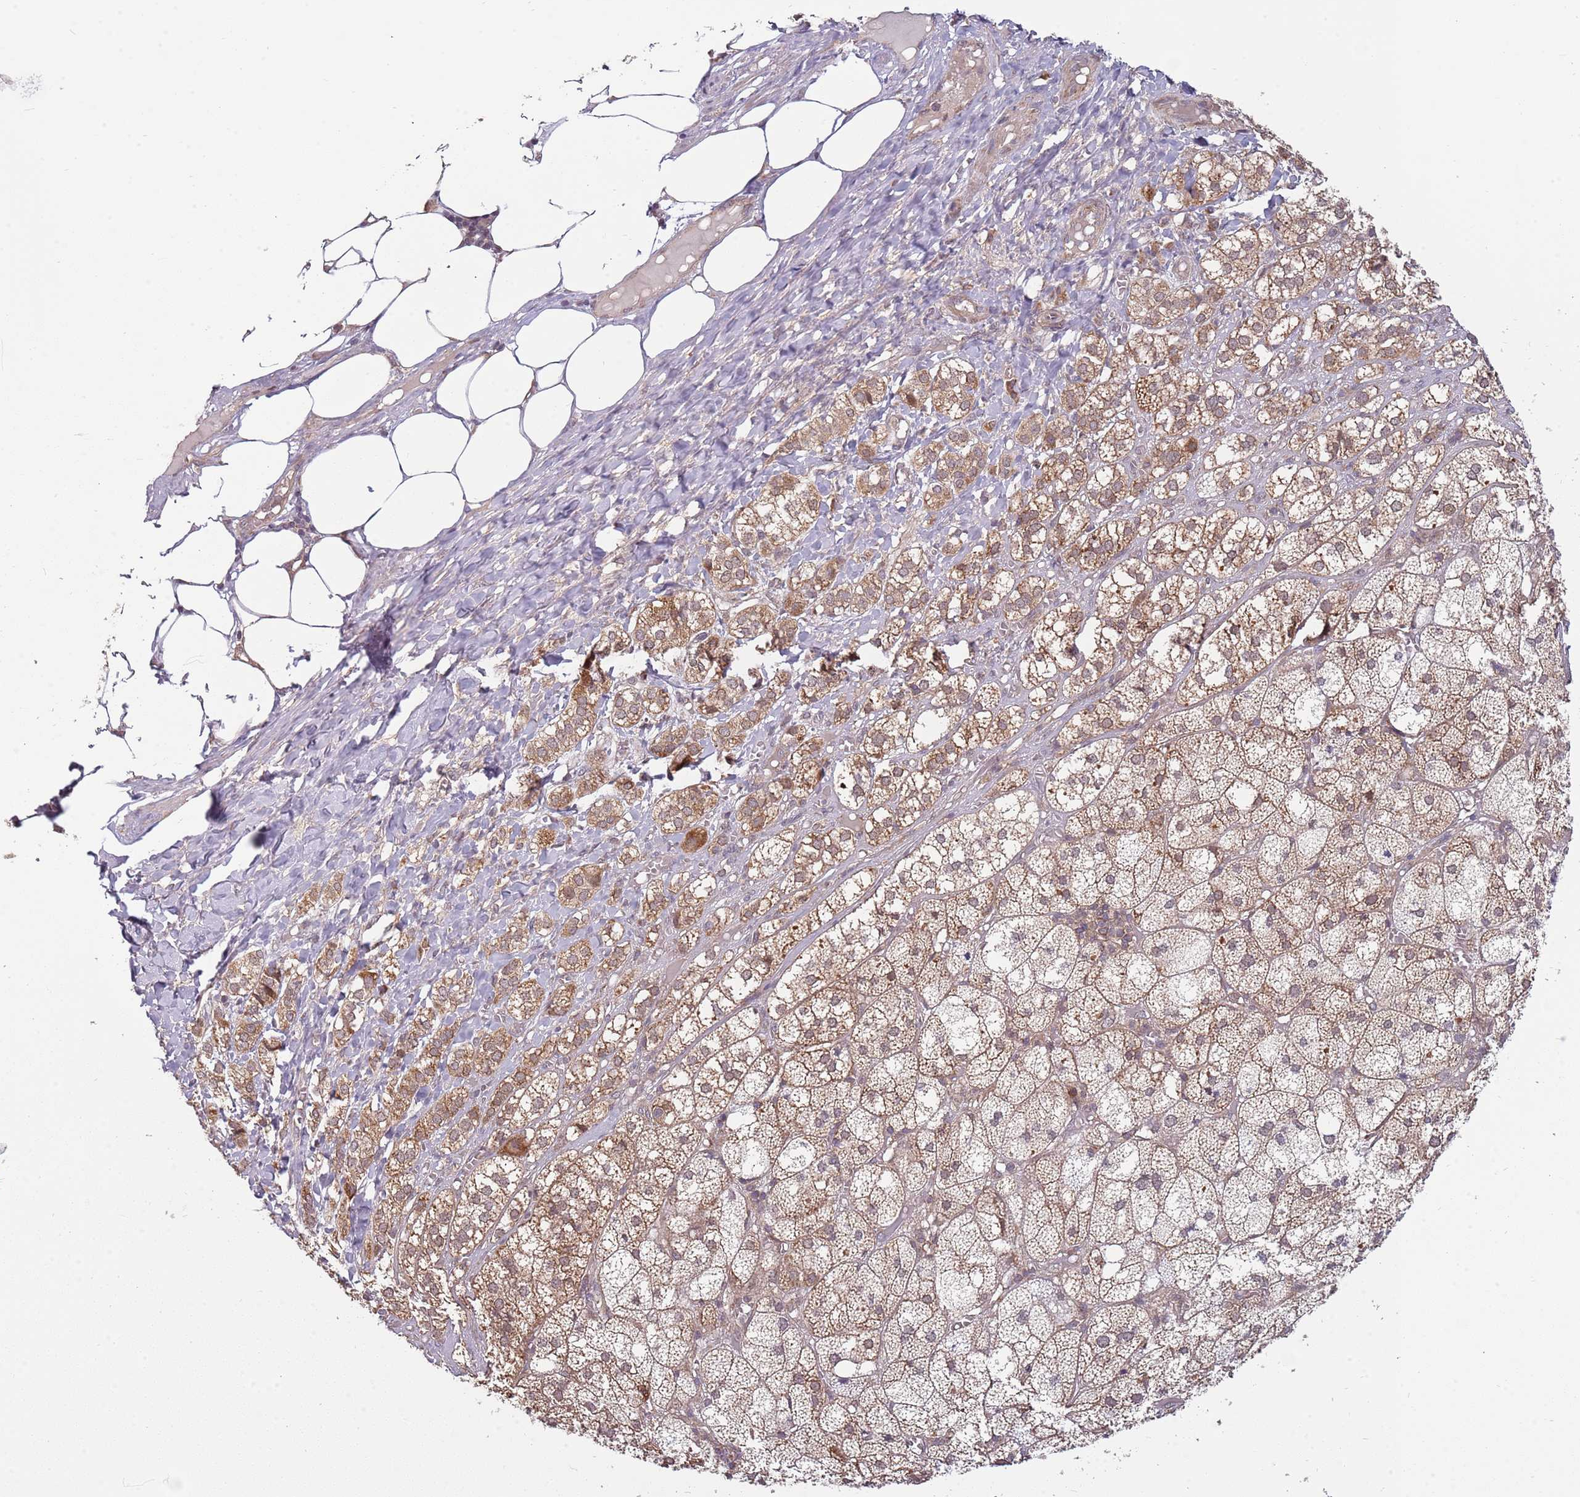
{"staining": {"intensity": "moderate", "quantity": "25%-75%", "location": "cytoplasmic/membranous"}, "tissue": "adrenal gland", "cell_type": "Glandular cells", "image_type": "normal", "snomed": [{"axis": "morphology", "description": "Normal tissue, NOS"}, {"axis": "topography", "description": "Adrenal gland"}], "caption": "Immunohistochemical staining of normal human adrenal gland reveals moderate cytoplasmic/membranous protein staining in approximately 25%-75% of glandular cells.", "gene": "RNF181", "patient": {"sex": "female", "age": 61}}